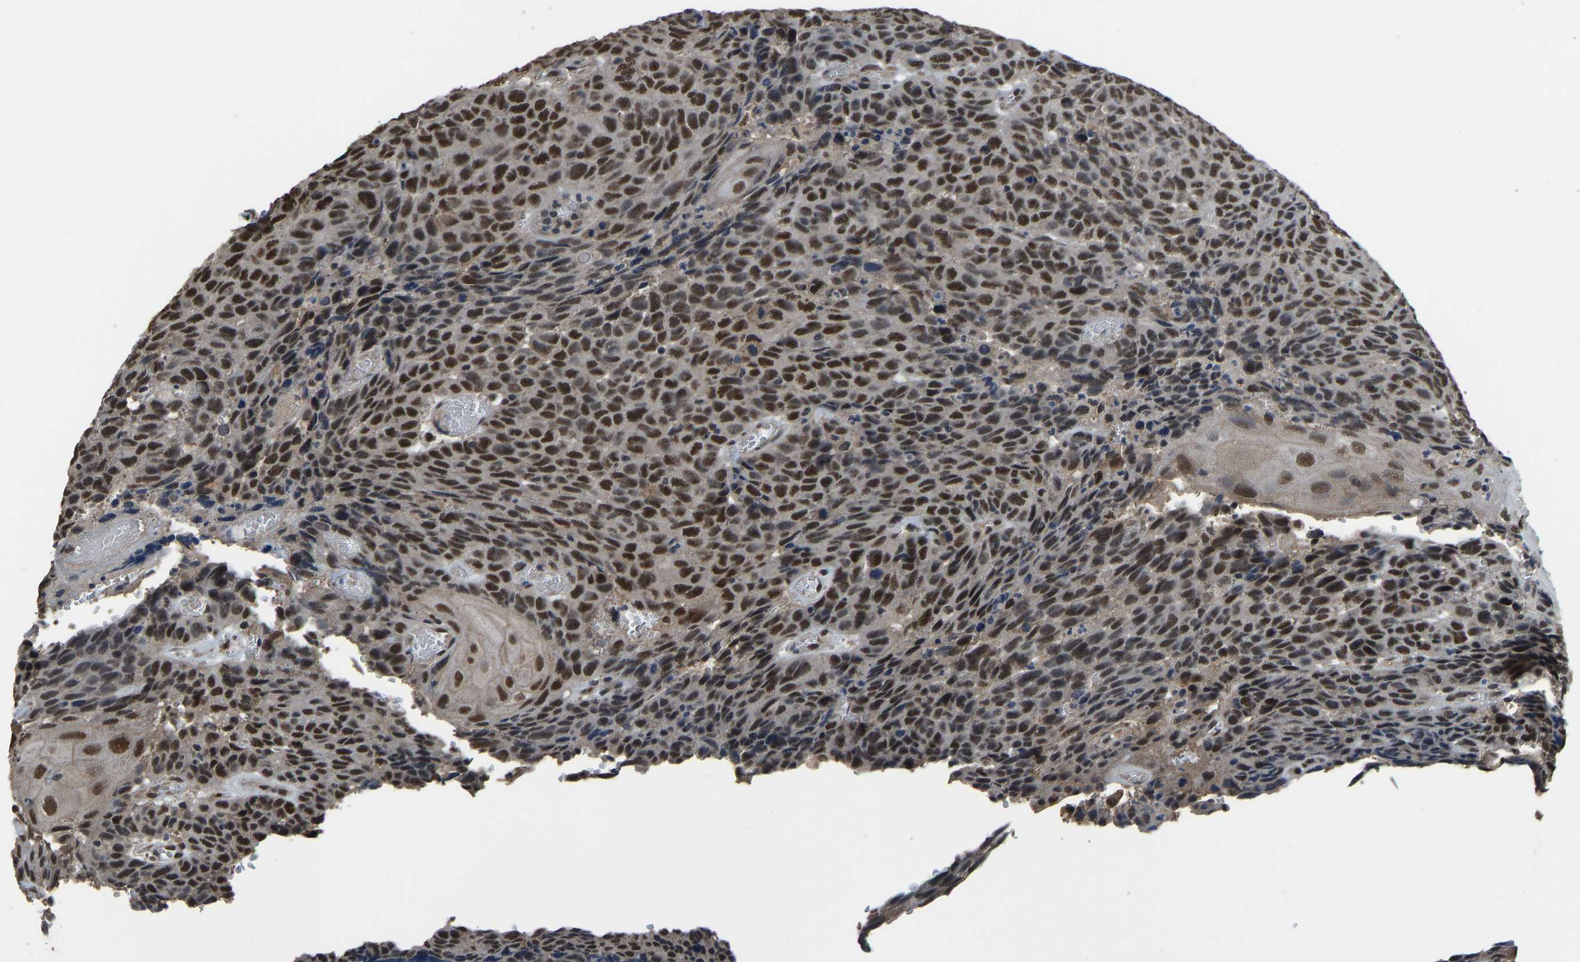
{"staining": {"intensity": "strong", "quantity": ">75%", "location": "nuclear"}, "tissue": "head and neck cancer", "cell_type": "Tumor cells", "image_type": "cancer", "snomed": [{"axis": "morphology", "description": "Squamous cell carcinoma, NOS"}, {"axis": "topography", "description": "Head-Neck"}], "caption": "Head and neck cancer tissue demonstrates strong nuclear expression in approximately >75% of tumor cells, visualized by immunohistochemistry.", "gene": "TOX4", "patient": {"sex": "male", "age": 66}}